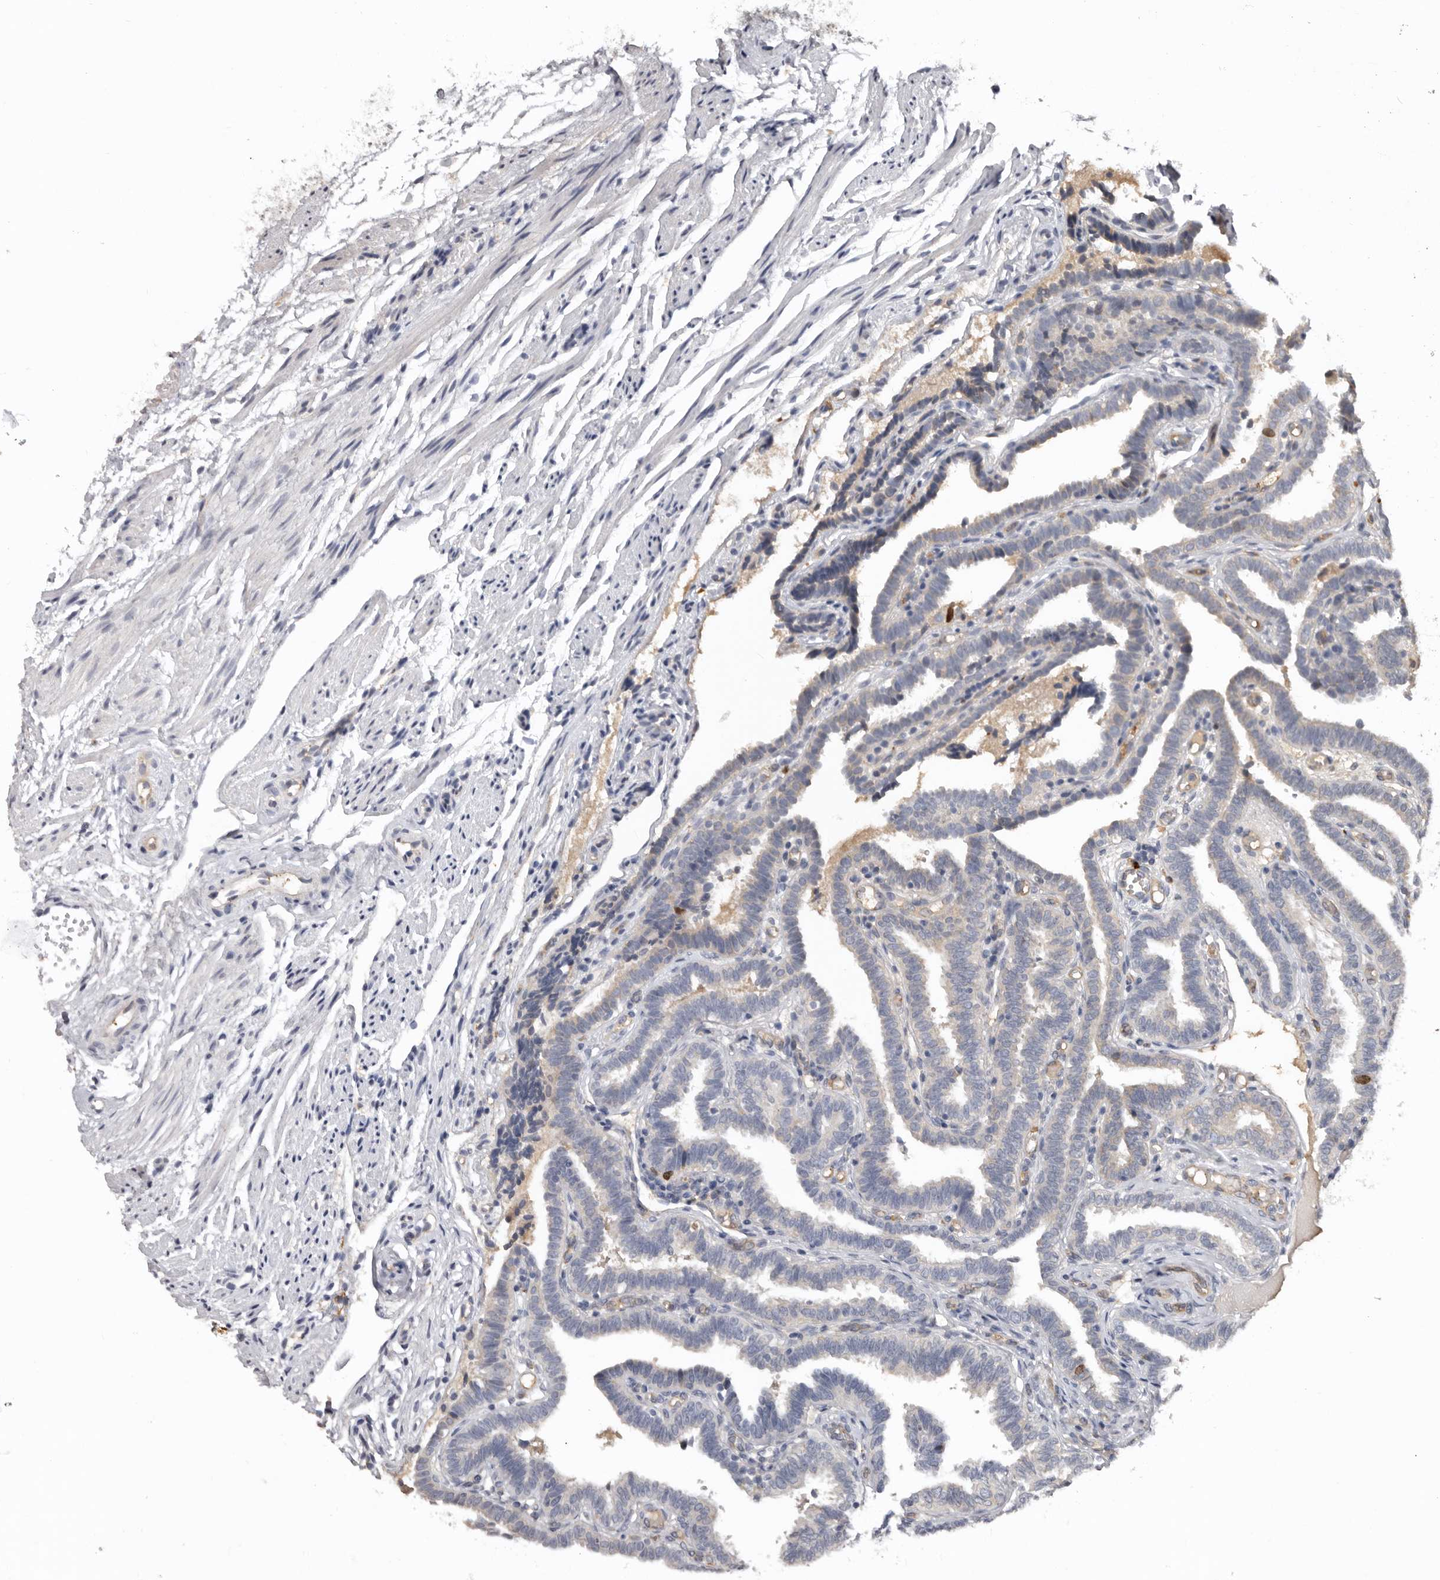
{"staining": {"intensity": "strong", "quantity": "<25%", "location": "nuclear"}, "tissue": "fallopian tube", "cell_type": "Glandular cells", "image_type": "normal", "snomed": [{"axis": "morphology", "description": "Normal tissue, NOS"}, {"axis": "topography", "description": "Fallopian tube"}], "caption": "Immunohistochemistry image of normal fallopian tube: human fallopian tube stained using immunohistochemistry displays medium levels of strong protein expression localized specifically in the nuclear of glandular cells, appearing as a nuclear brown color.", "gene": "CDCA8", "patient": {"sex": "female", "age": 39}}